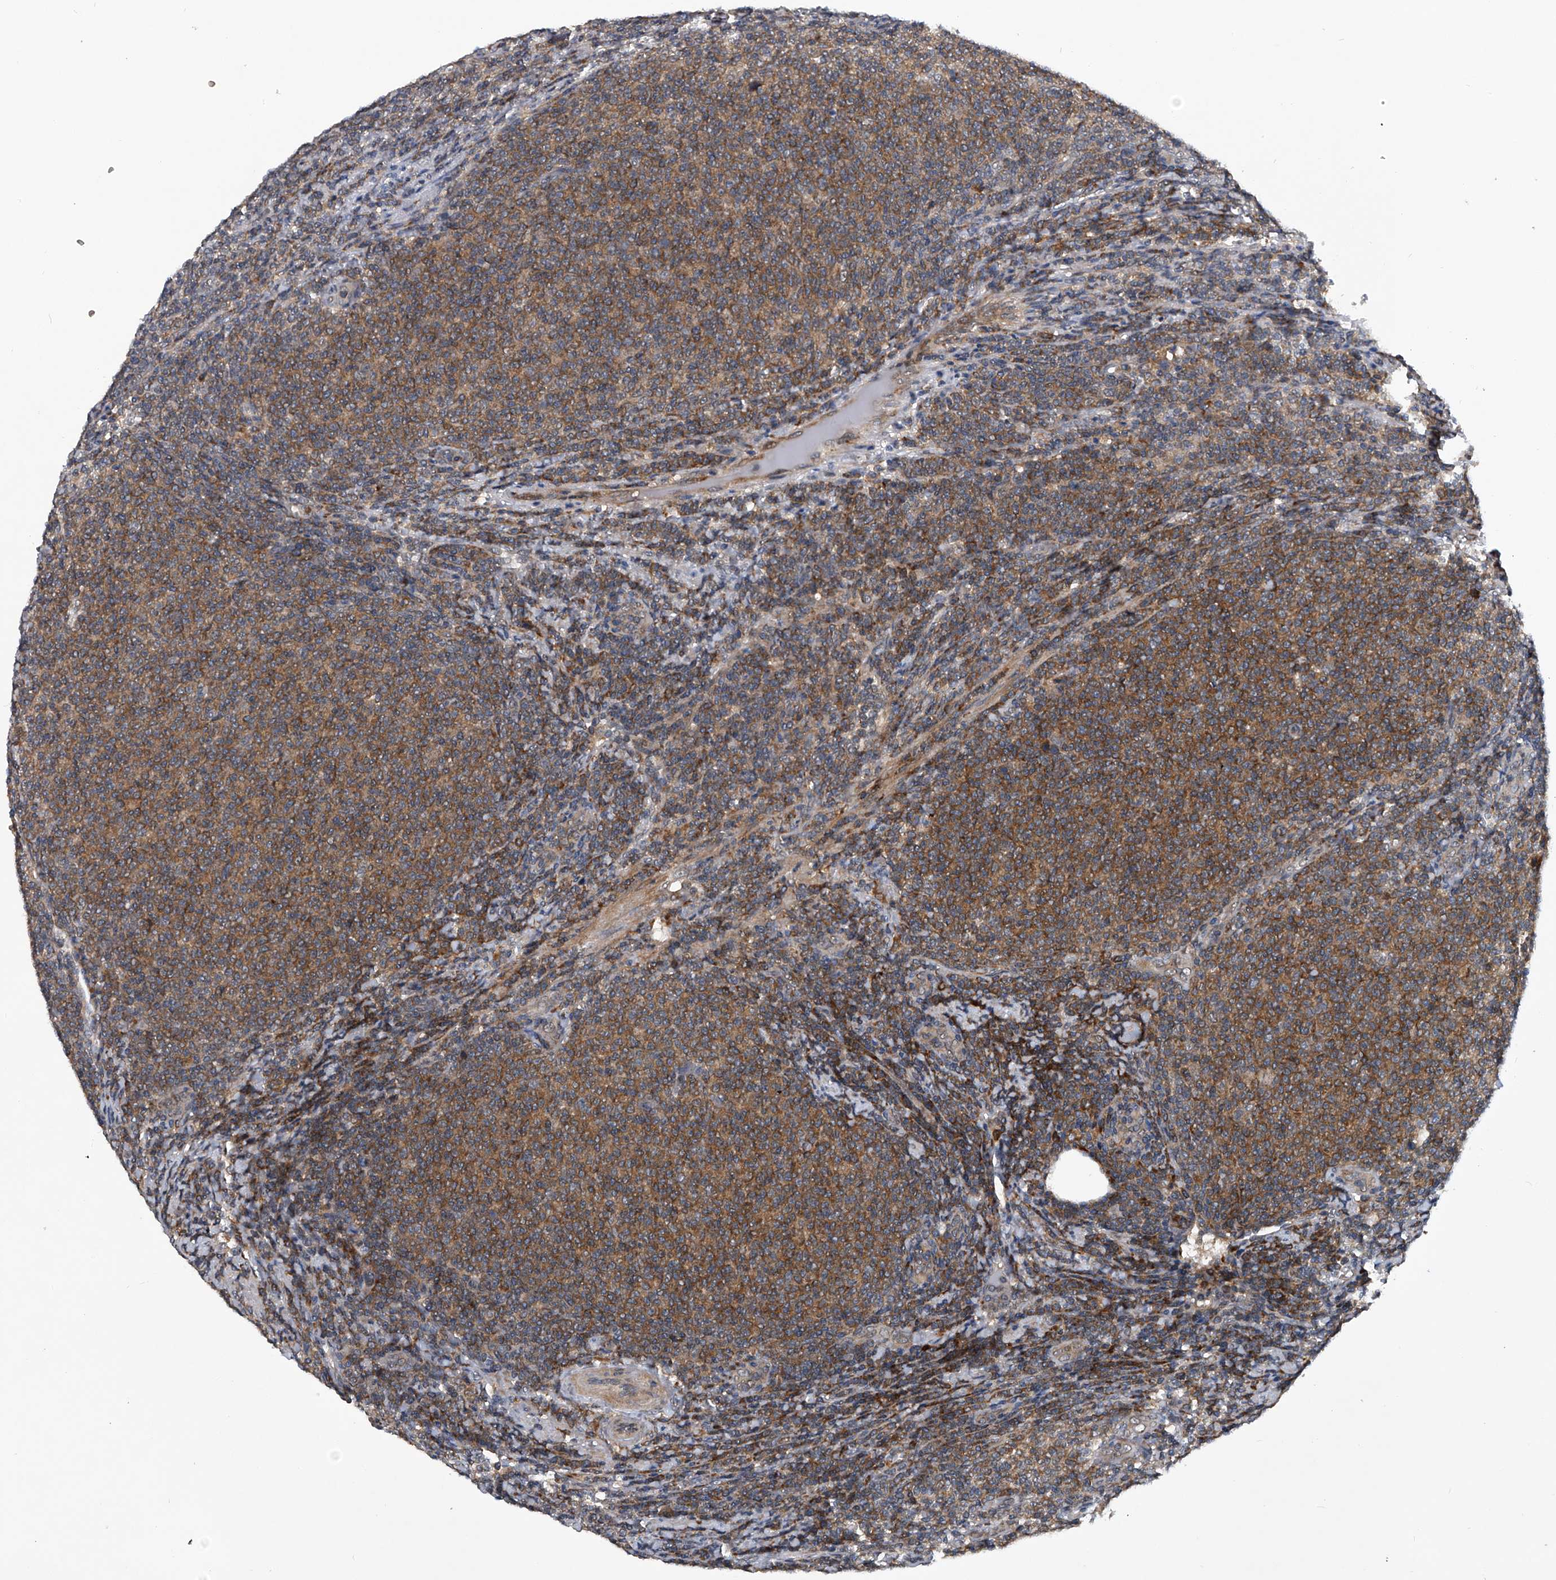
{"staining": {"intensity": "weak", "quantity": "<25%", "location": "cytoplasmic/membranous"}, "tissue": "lymphoma", "cell_type": "Tumor cells", "image_type": "cancer", "snomed": [{"axis": "morphology", "description": "Malignant lymphoma, non-Hodgkin's type, Low grade"}, {"axis": "topography", "description": "Lymph node"}], "caption": "IHC micrograph of low-grade malignant lymphoma, non-Hodgkin's type stained for a protein (brown), which reveals no expression in tumor cells.", "gene": "ZNF30", "patient": {"sex": "male", "age": 66}}